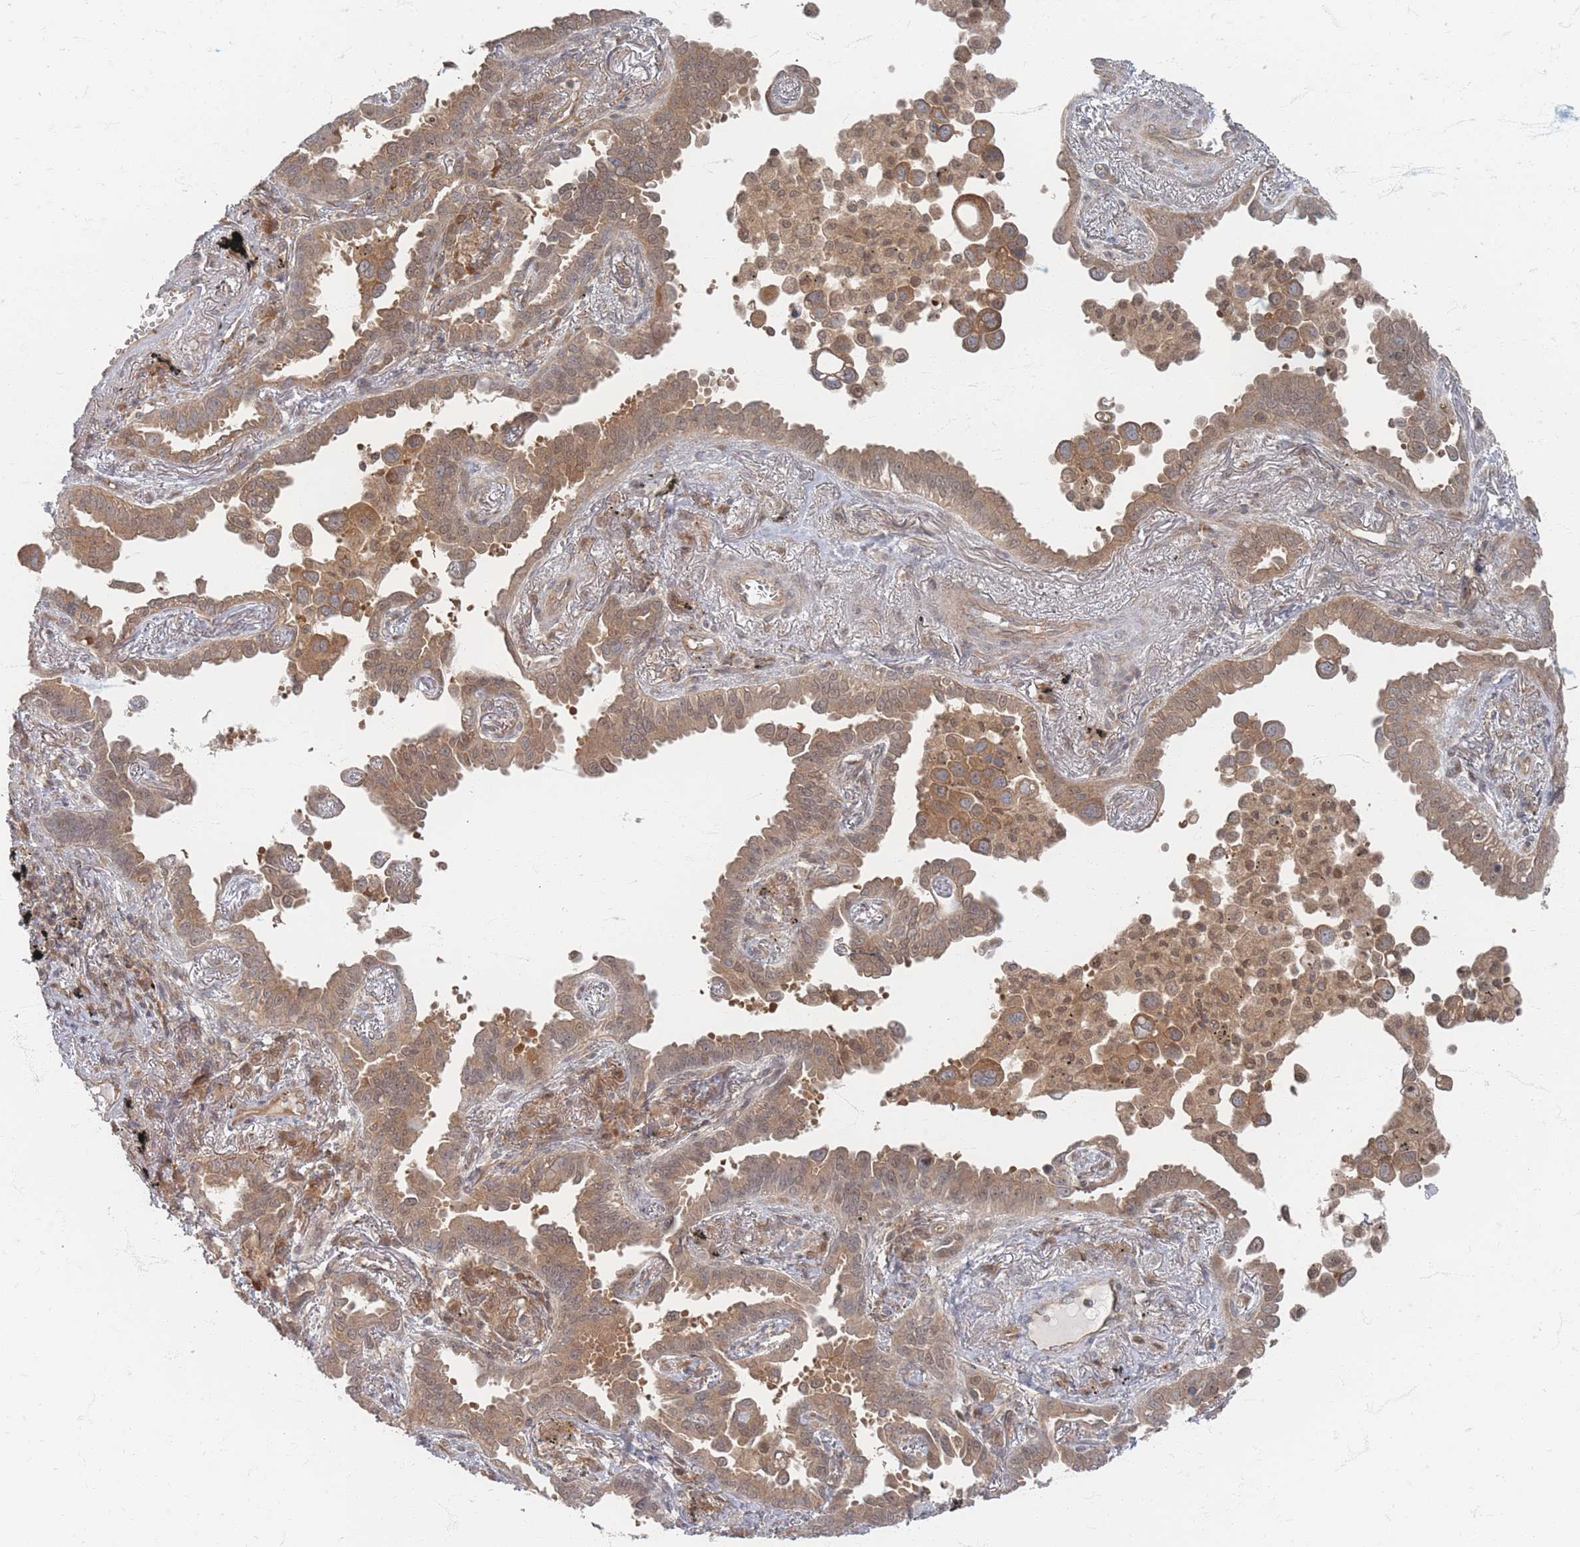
{"staining": {"intensity": "moderate", "quantity": ">75%", "location": "cytoplasmic/membranous"}, "tissue": "lung cancer", "cell_type": "Tumor cells", "image_type": "cancer", "snomed": [{"axis": "morphology", "description": "Adenocarcinoma, NOS"}, {"axis": "topography", "description": "Lung"}], "caption": "Immunohistochemistry (IHC) histopathology image of human adenocarcinoma (lung) stained for a protein (brown), which demonstrates medium levels of moderate cytoplasmic/membranous expression in approximately >75% of tumor cells.", "gene": "PSMD9", "patient": {"sex": "male", "age": 67}}